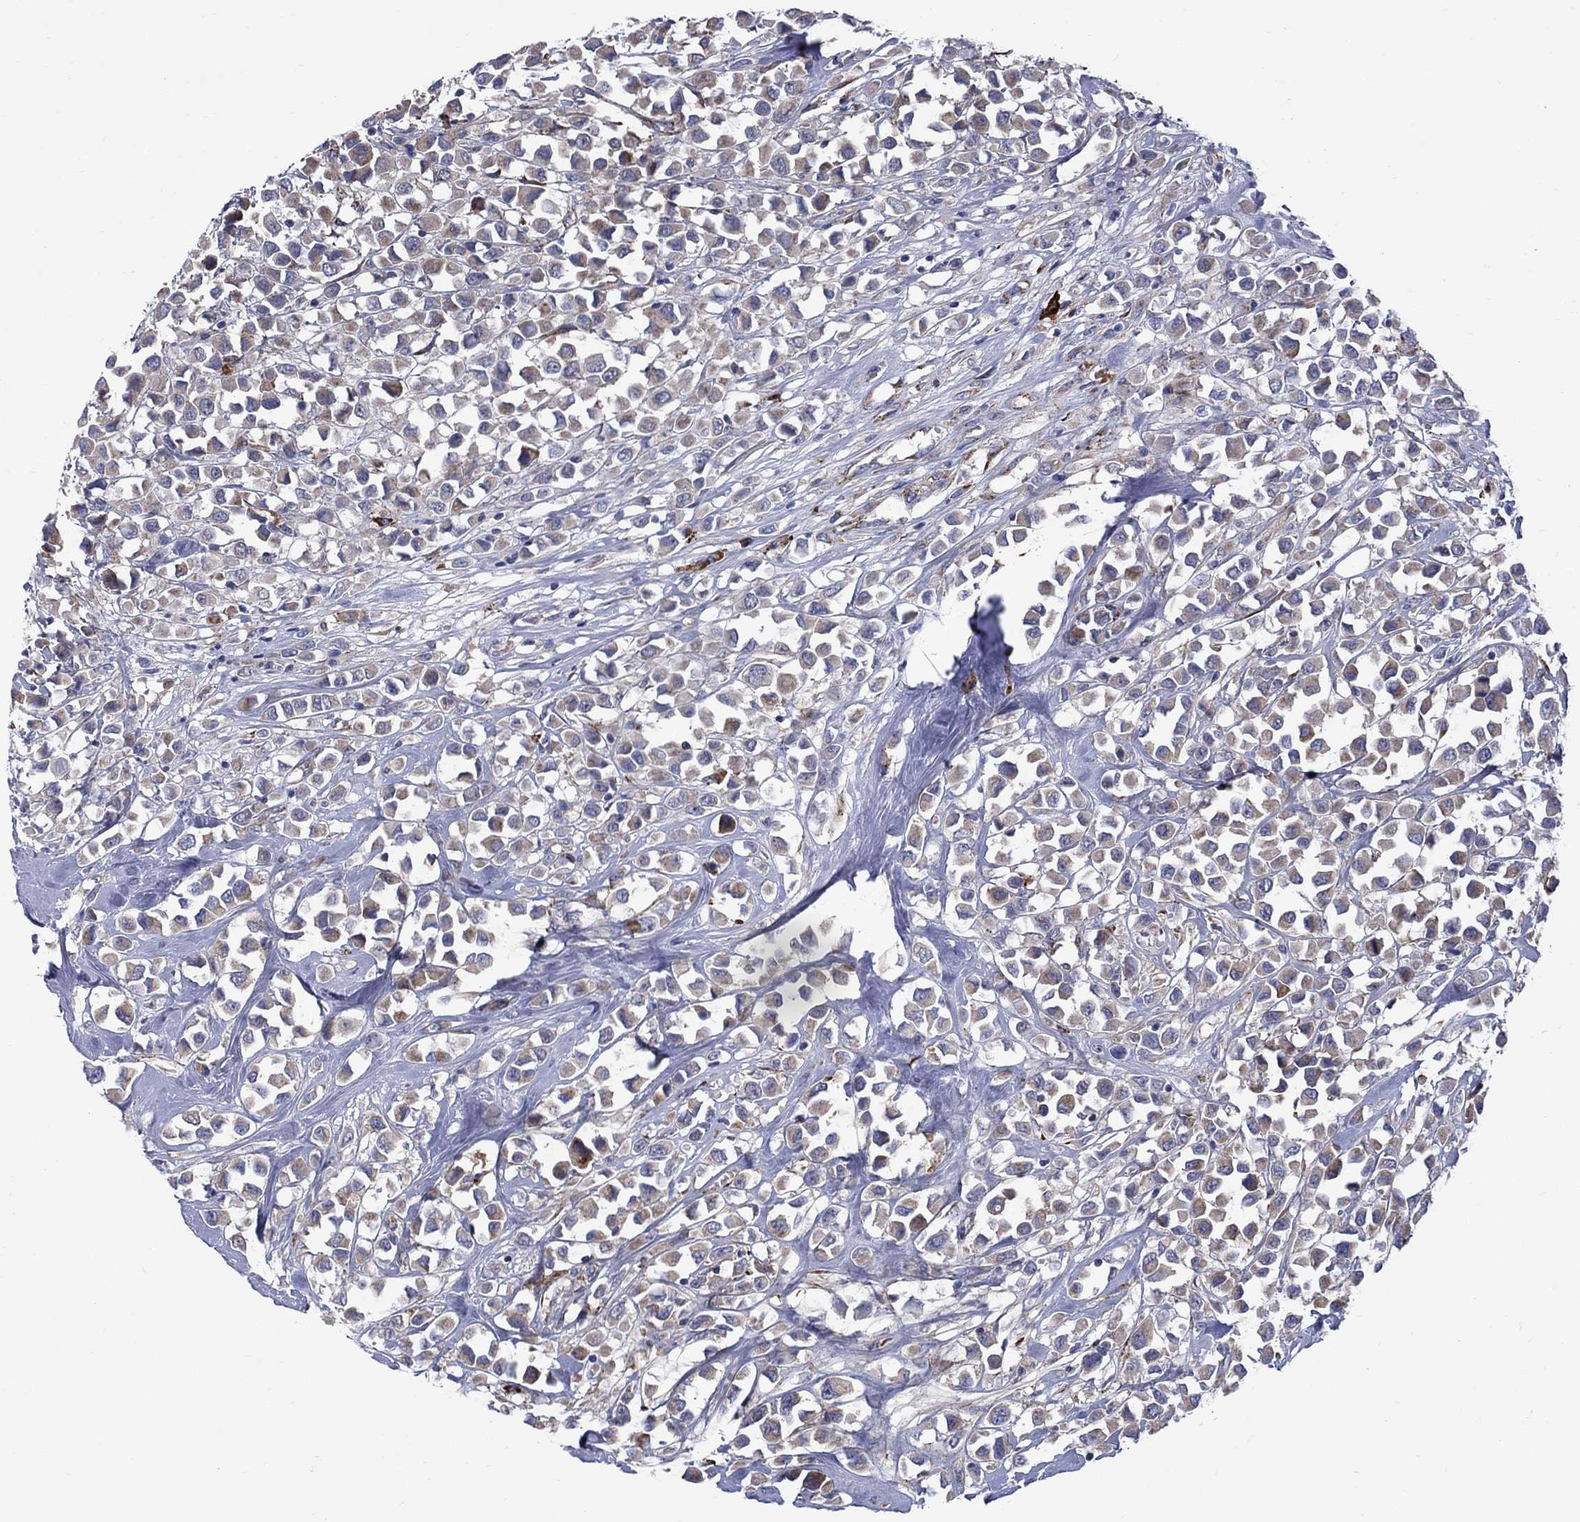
{"staining": {"intensity": "weak", "quantity": ">75%", "location": "cytoplasmic/membranous"}, "tissue": "breast cancer", "cell_type": "Tumor cells", "image_type": "cancer", "snomed": [{"axis": "morphology", "description": "Duct carcinoma"}, {"axis": "topography", "description": "Breast"}], "caption": "Immunohistochemical staining of human breast cancer (invasive ductal carcinoma) exhibits weak cytoplasmic/membranous protein staining in about >75% of tumor cells.", "gene": "ASNS", "patient": {"sex": "female", "age": 61}}